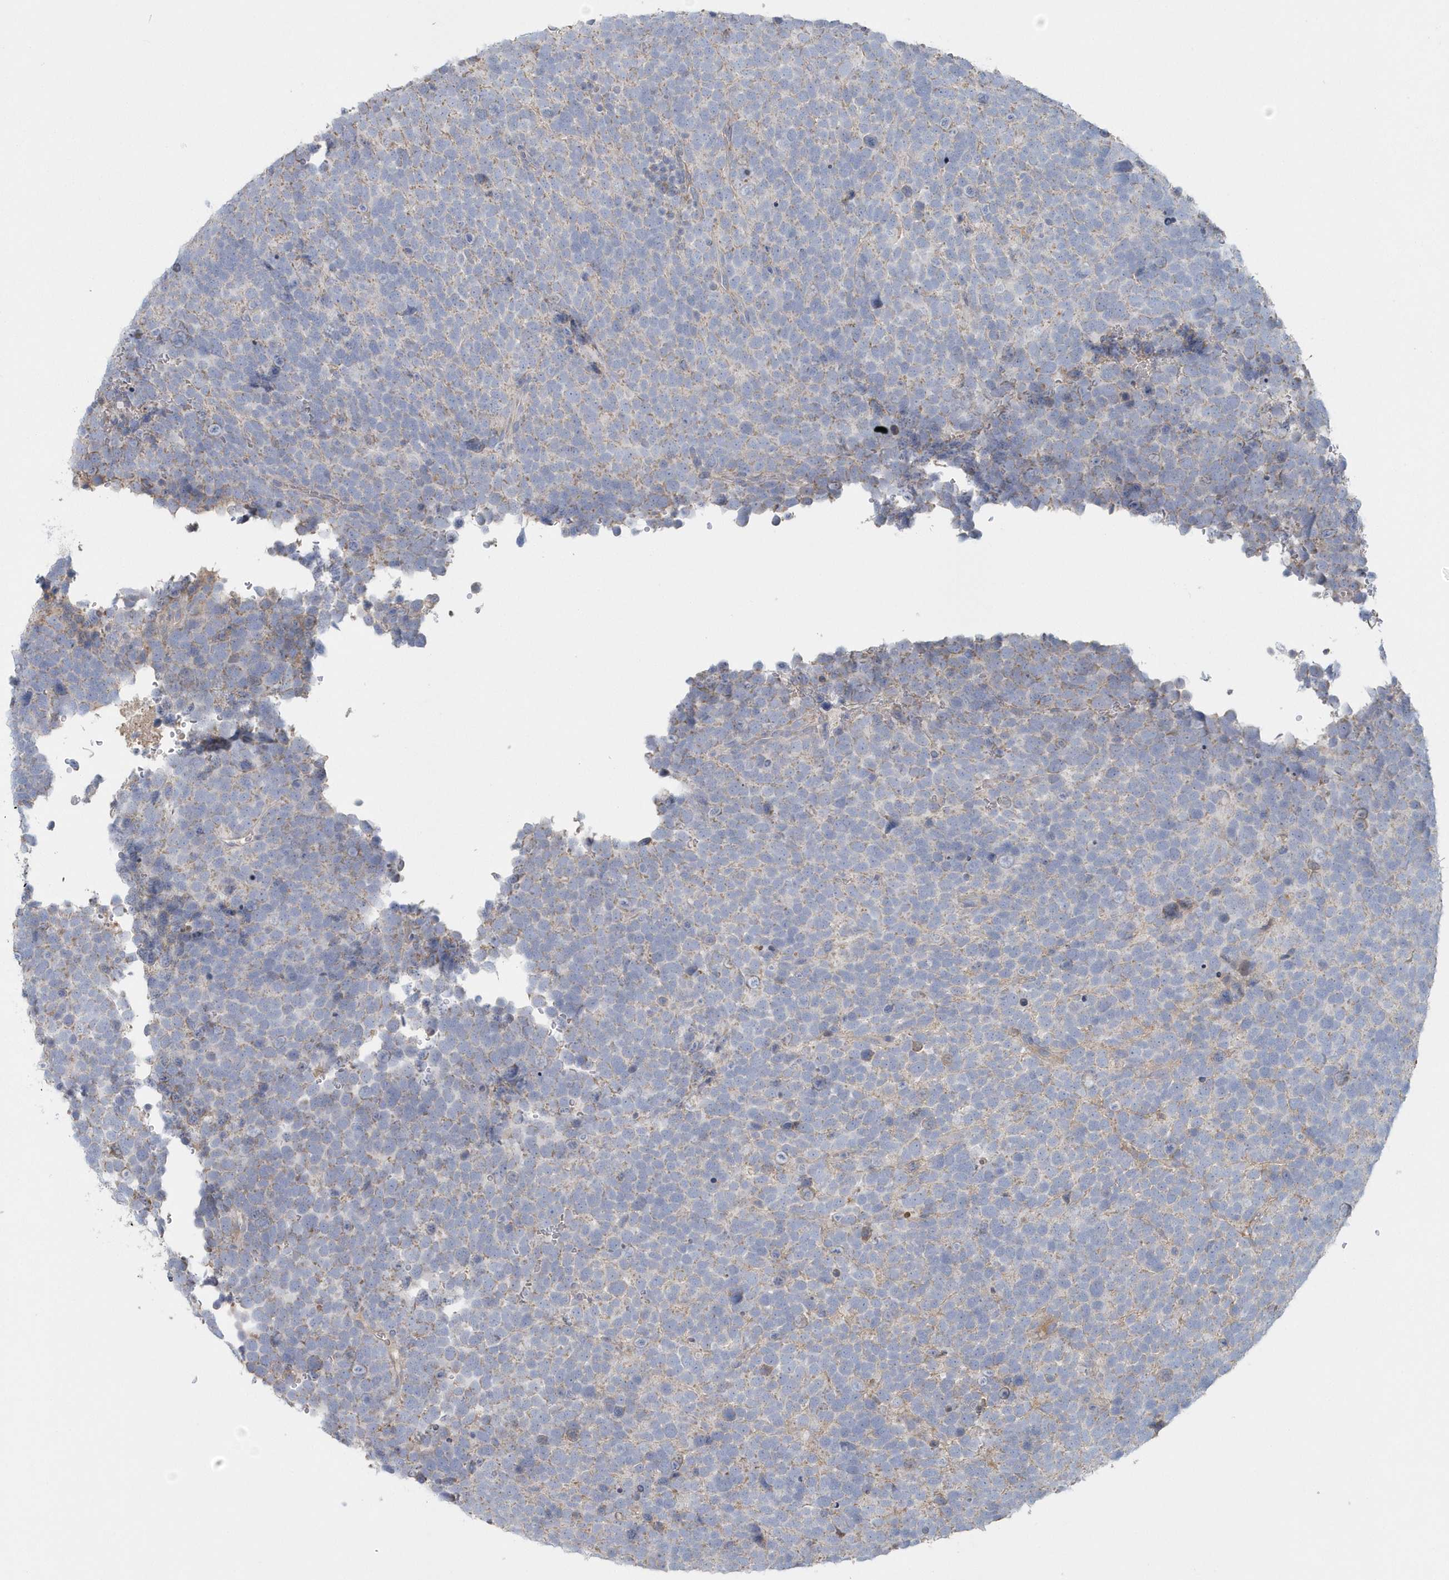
{"staining": {"intensity": "weak", "quantity": "<25%", "location": "cytoplasmic/membranous"}, "tissue": "urothelial cancer", "cell_type": "Tumor cells", "image_type": "cancer", "snomed": [{"axis": "morphology", "description": "Urothelial carcinoma, High grade"}, {"axis": "topography", "description": "Urinary bladder"}], "caption": "Histopathology image shows no protein staining in tumor cells of urothelial cancer tissue. (DAB IHC, high magnification).", "gene": "SPATA18", "patient": {"sex": "female", "age": 82}}